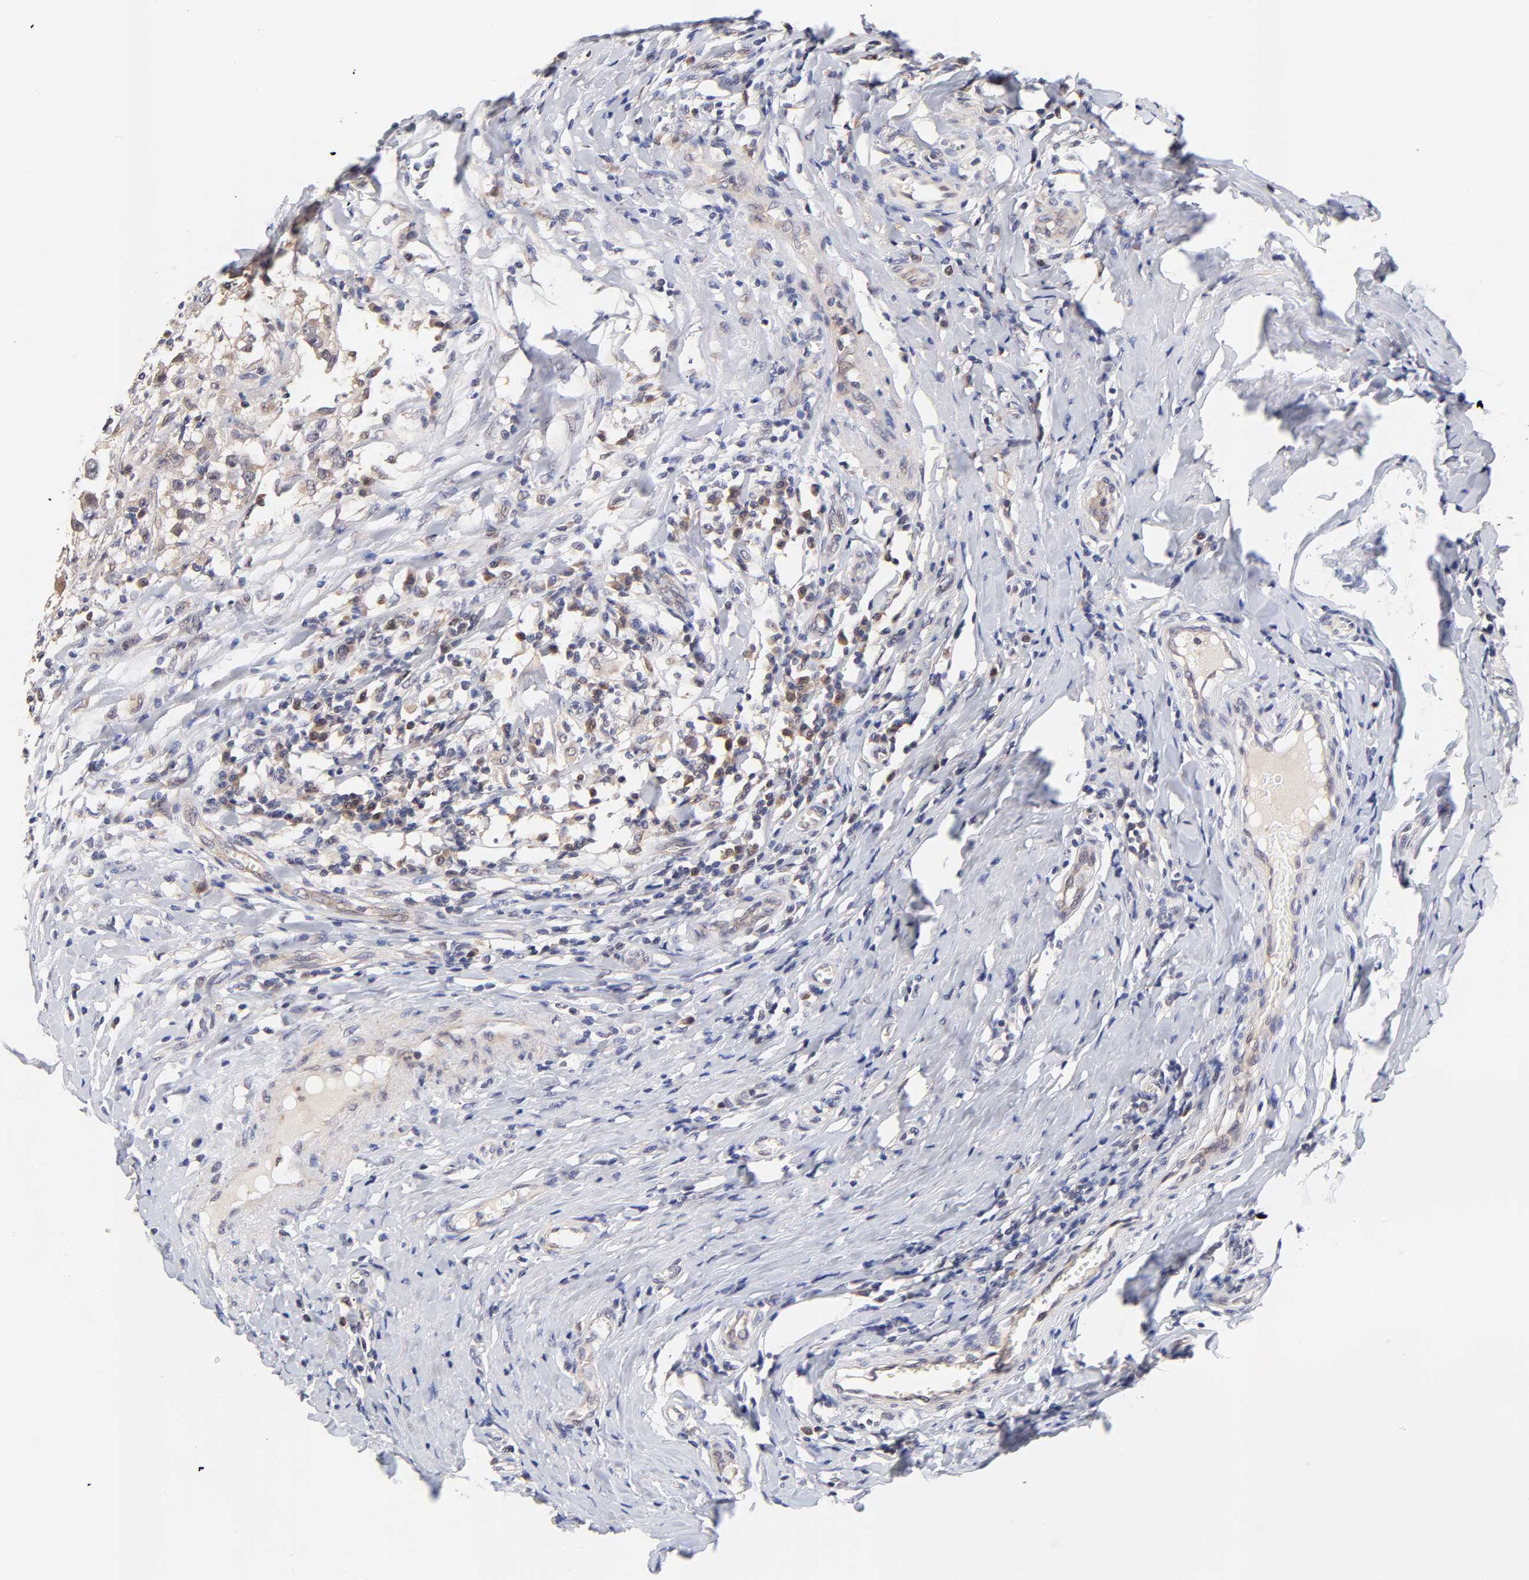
{"staining": {"intensity": "weak", "quantity": ">75%", "location": "cytoplasmic/membranous"}, "tissue": "testis cancer", "cell_type": "Tumor cells", "image_type": "cancer", "snomed": [{"axis": "morphology", "description": "Seminoma, NOS"}, {"axis": "topography", "description": "Testis"}], "caption": "Immunohistochemistry staining of testis seminoma, which demonstrates low levels of weak cytoplasmic/membranous staining in approximately >75% of tumor cells indicating weak cytoplasmic/membranous protein staining. The staining was performed using DAB (brown) for protein detection and nuclei were counterstained in hematoxylin (blue).", "gene": "TXNL1", "patient": {"sex": "male", "age": 24}}